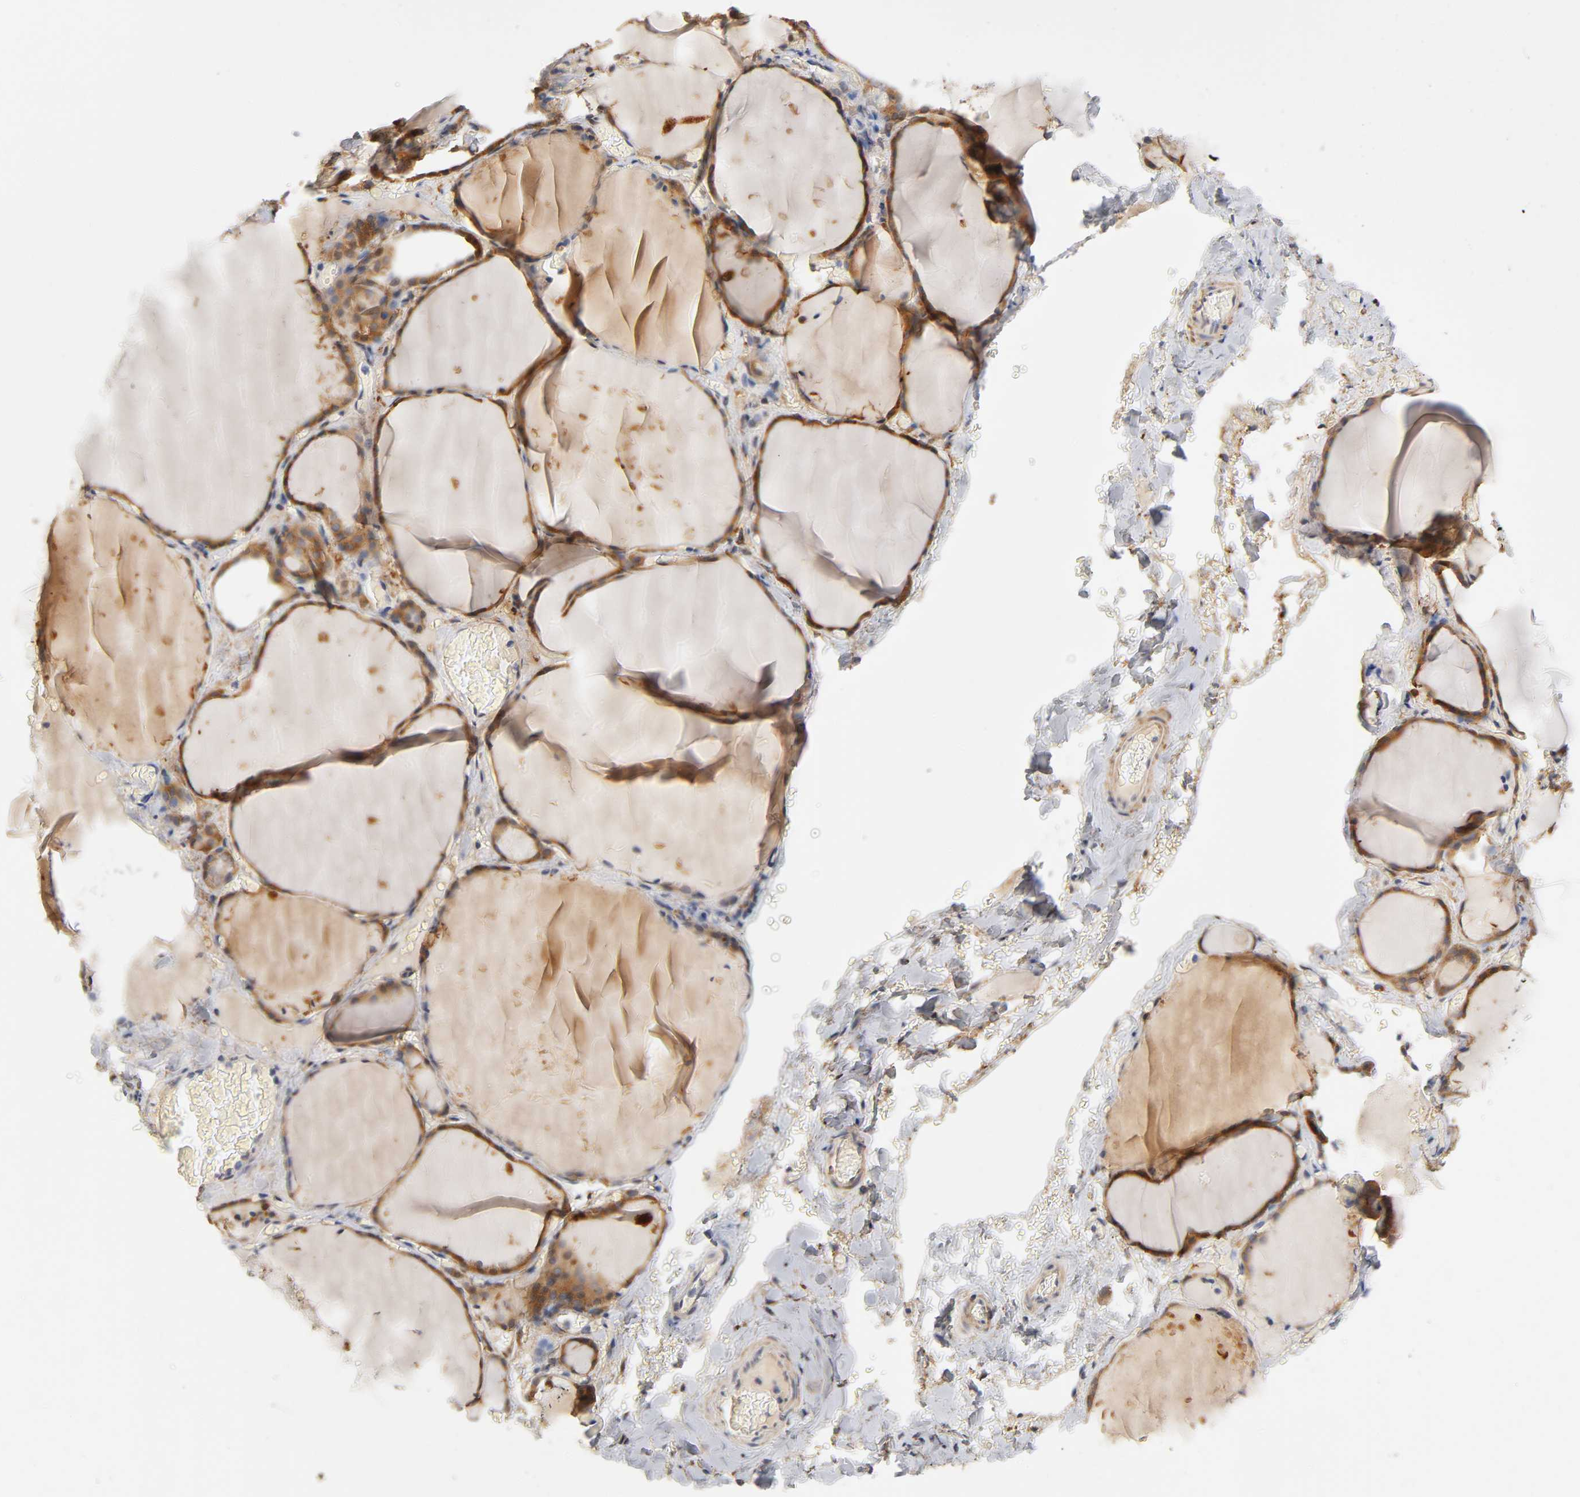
{"staining": {"intensity": "strong", "quantity": ">75%", "location": "cytoplasmic/membranous,nuclear"}, "tissue": "thyroid gland", "cell_type": "Glandular cells", "image_type": "normal", "snomed": [{"axis": "morphology", "description": "Normal tissue, NOS"}, {"axis": "topography", "description": "Thyroid gland"}], "caption": "Thyroid gland stained with DAB immunohistochemistry exhibits high levels of strong cytoplasmic/membranous,nuclear expression in approximately >75% of glandular cells.", "gene": "ISG15", "patient": {"sex": "female", "age": 22}}